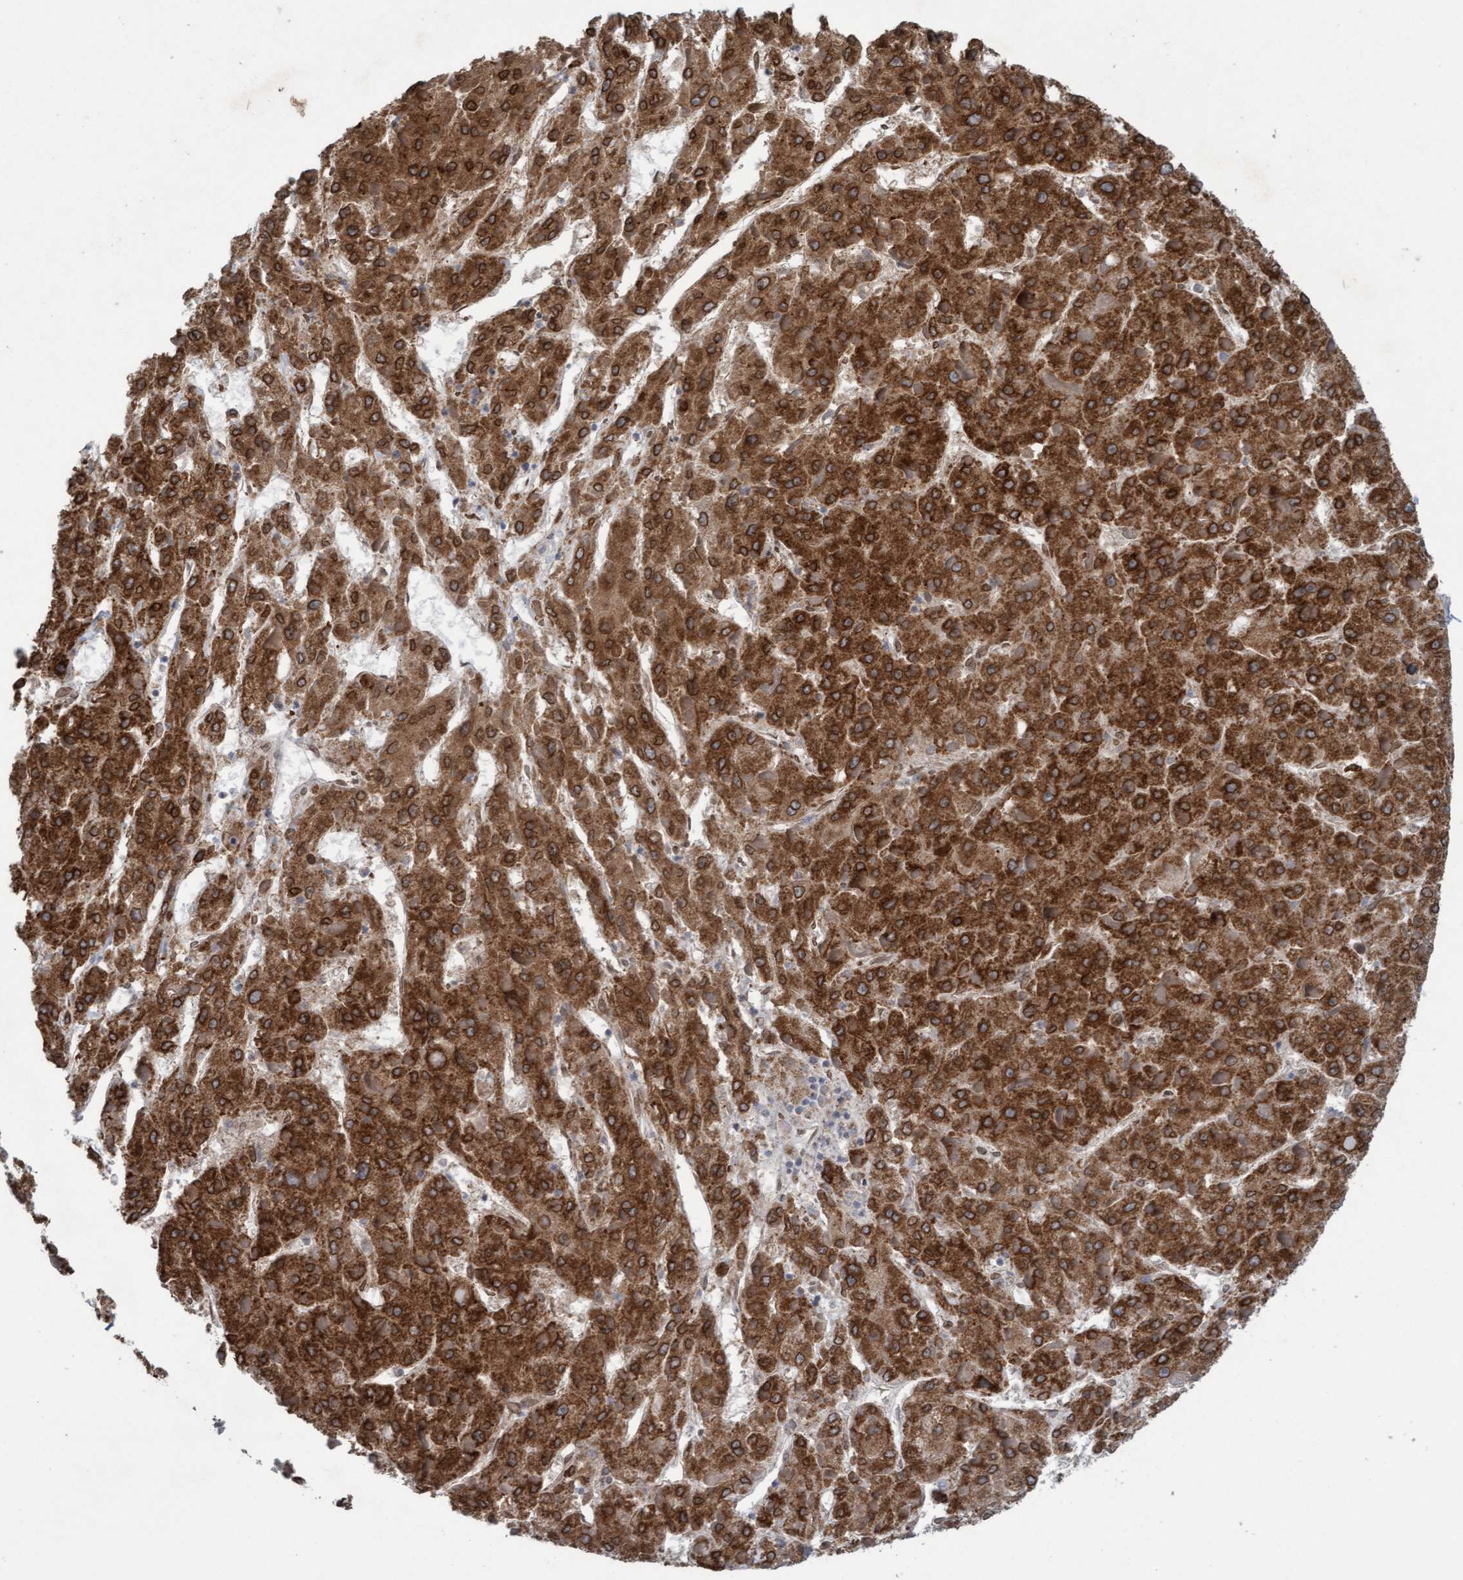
{"staining": {"intensity": "strong", "quantity": ">75%", "location": "cytoplasmic/membranous"}, "tissue": "liver cancer", "cell_type": "Tumor cells", "image_type": "cancer", "snomed": [{"axis": "morphology", "description": "Carcinoma, Hepatocellular, NOS"}, {"axis": "topography", "description": "Liver"}], "caption": "A photomicrograph of liver cancer (hepatocellular carcinoma) stained for a protein reveals strong cytoplasmic/membranous brown staining in tumor cells.", "gene": "MRPS23", "patient": {"sex": "female", "age": 73}}